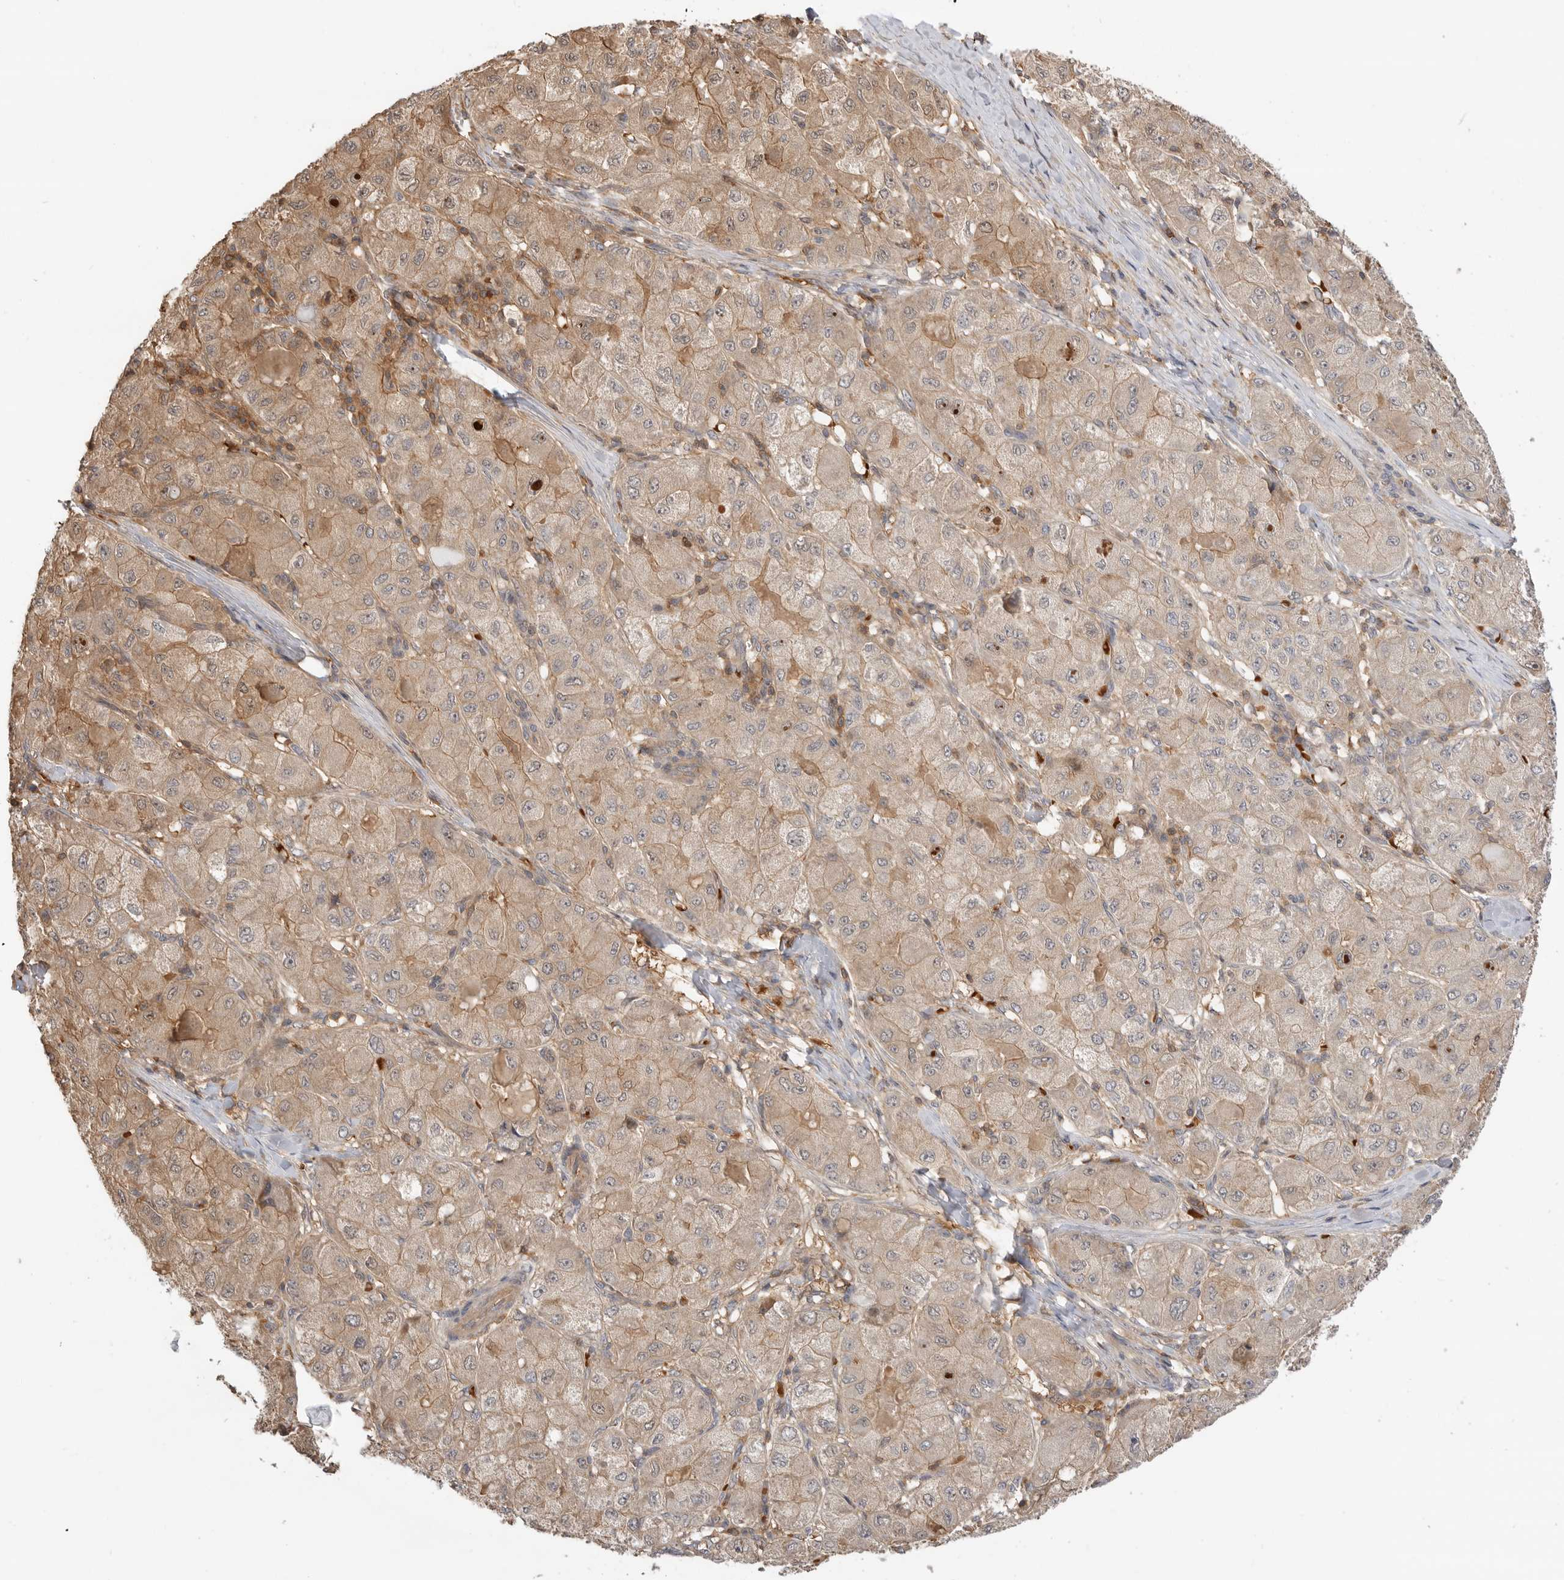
{"staining": {"intensity": "weak", "quantity": ">75%", "location": "cytoplasmic/membranous"}, "tissue": "liver cancer", "cell_type": "Tumor cells", "image_type": "cancer", "snomed": [{"axis": "morphology", "description": "Carcinoma, Hepatocellular, NOS"}, {"axis": "topography", "description": "Liver"}], "caption": "Protein expression analysis of liver hepatocellular carcinoma shows weak cytoplasmic/membranous positivity in about >75% of tumor cells. Immunohistochemistry stains the protein of interest in brown and the nuclei are stained blue.", "gene": "CLDN12", "patient": {"sex": "male", "age": 80}}